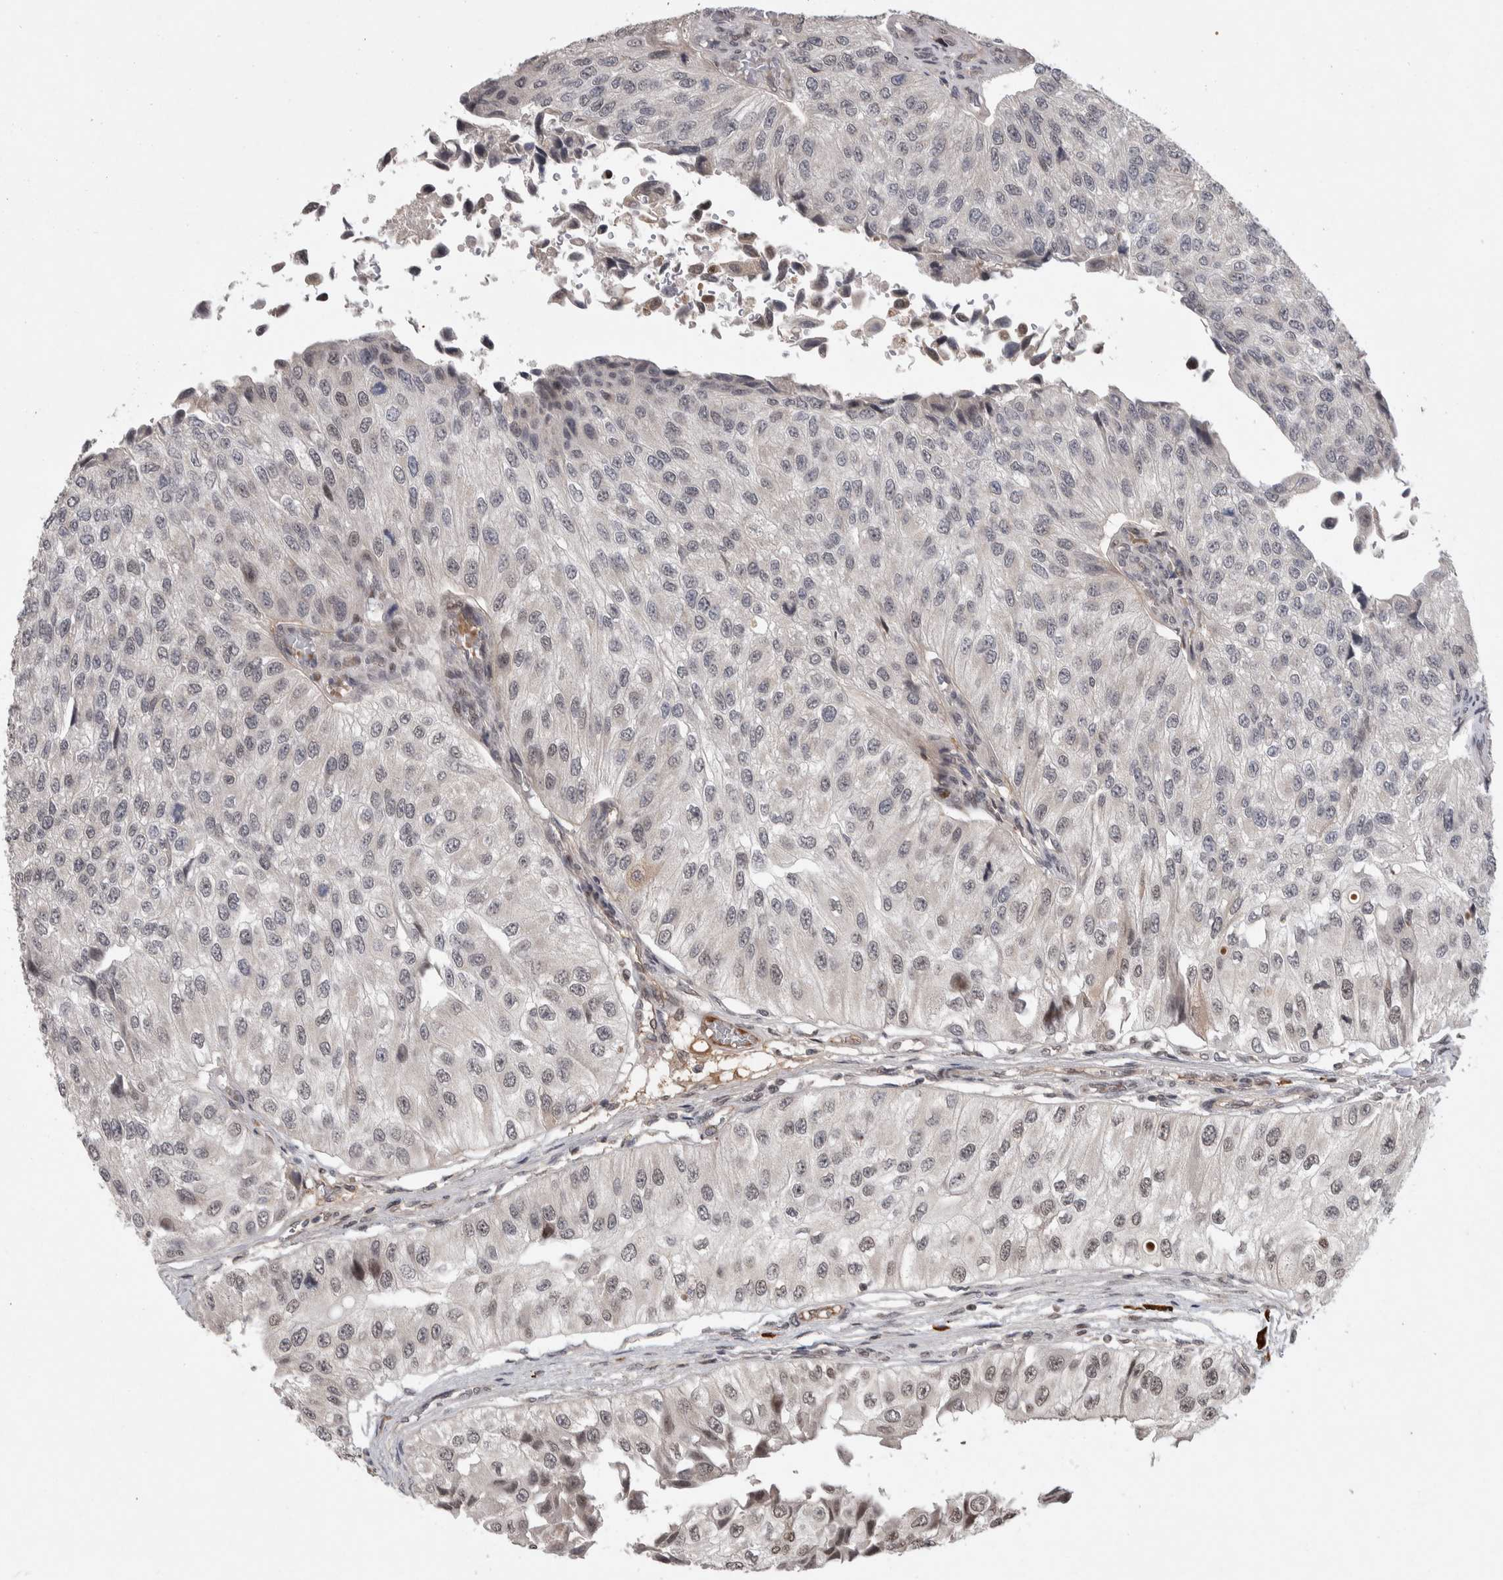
{"staining": {"intensity": "weak", "quantity": "<25%", "location": "nuclear"}, "tissue": "urothelial cancer", "cell_type": "Tumor cells", "image_type": "cancer", "snomed": [{"axis": "morphology", "description": "Urothelial carcinoma, High grade"}, {"axis": "topography", "description": "Kidney"}, {"axis": "topography", "description": "Urinary bladder"}], "caption": "Urothelial cancer stained for a protein using IHC displays no staining tumor cells.", "gene": "ZNF592", "patient": {"sex": "male", "age": 77}}